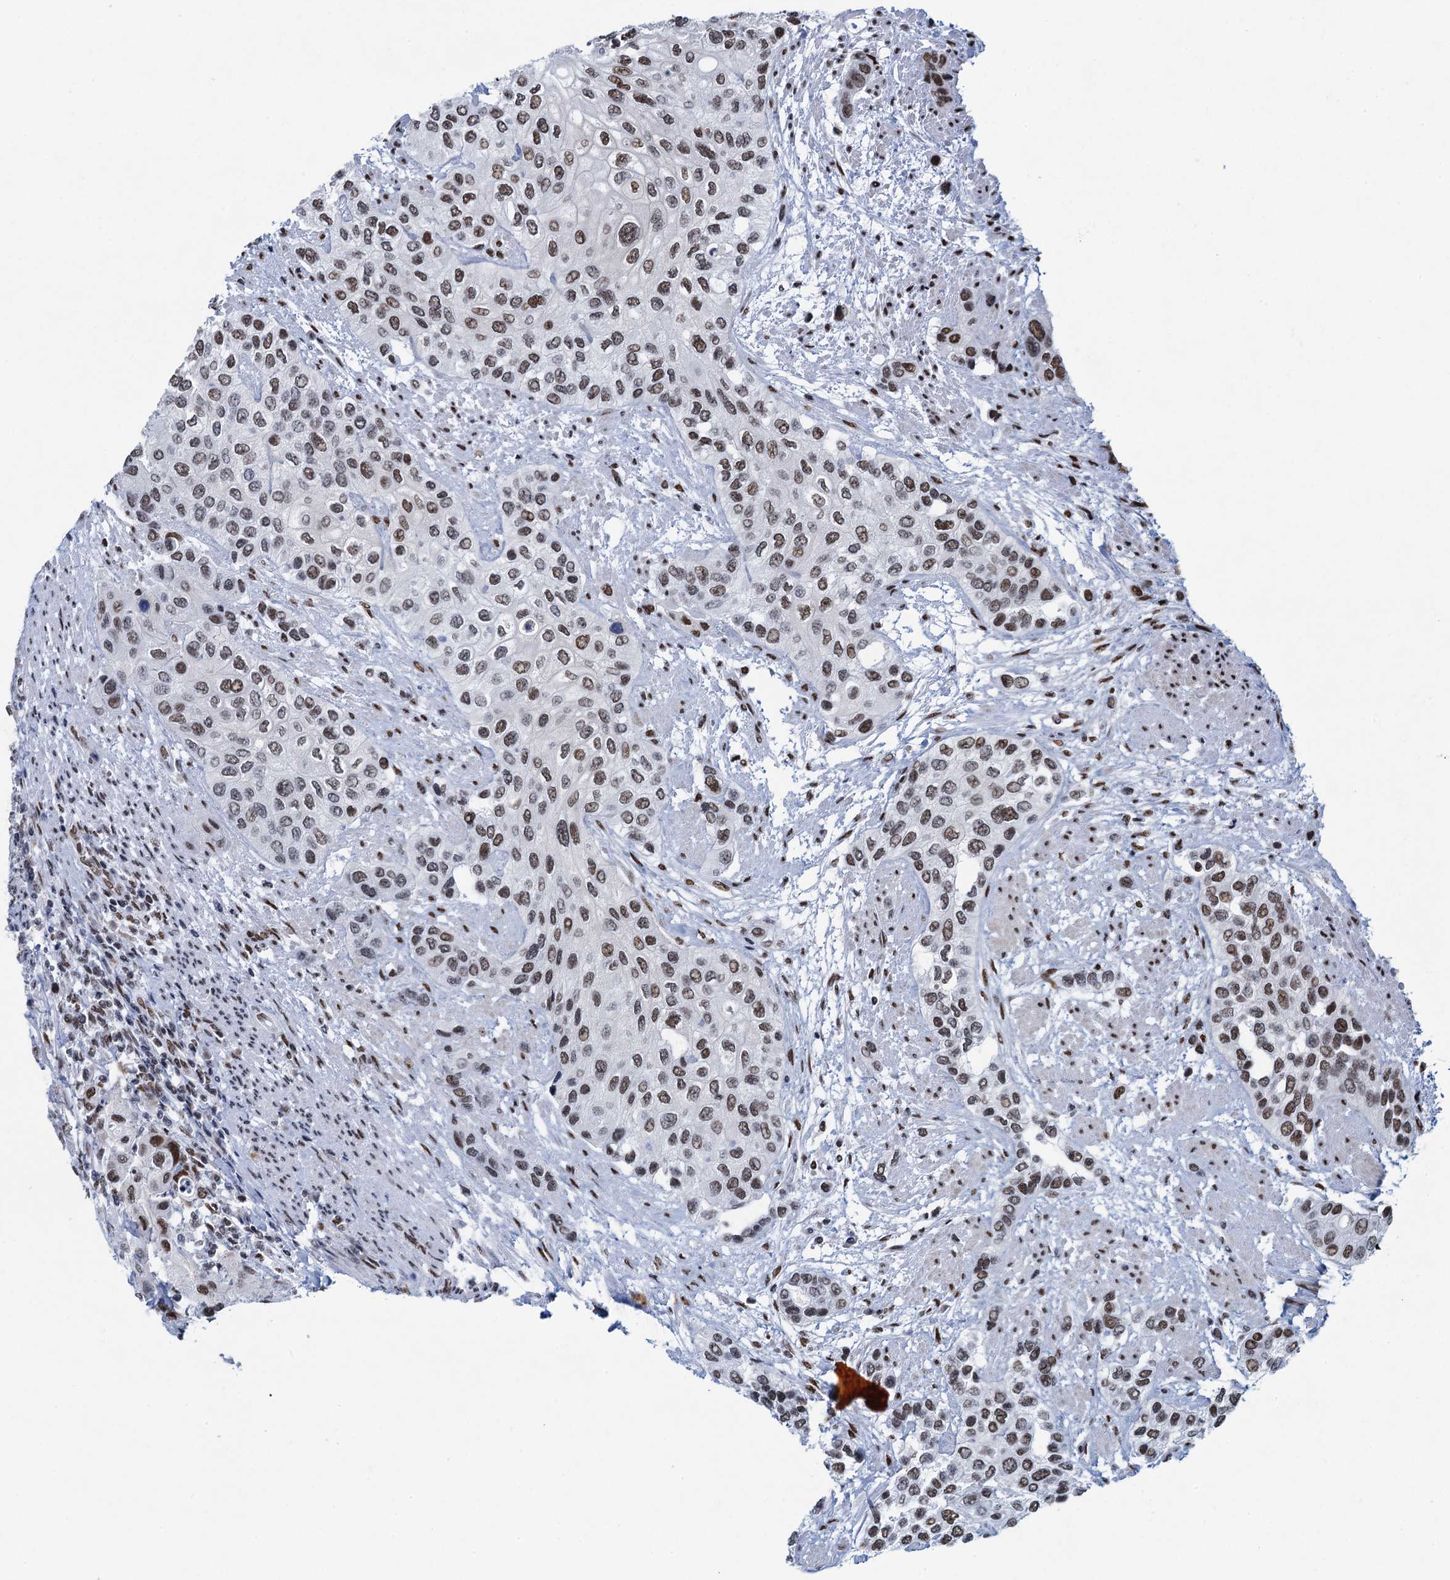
{"staining": {"intensity": "moderate", "quantity": ">75%", "location": "nuclear"}, "tissue": "urothelial cancer", "cell_type": "Tumor cells", "image_type": "cancer", "snomed": [{"axis": "morphology", "description": "Normal tissue, NOS"}, {"axis": "morphology", "description": "Urothelial carcinoma, High grade"}, {"axis": "topography", "description": "Vascular tissue"}, {"axis": "topography", "description": "Urinary bladder"}], "caption": "Protein positivity by IHC shows moderate nuclear staining in about >75% of tumor cells in urothelial cancer.", "gene": "HNRNPUL2", "patient": {"sex": "female", "age": 56}}